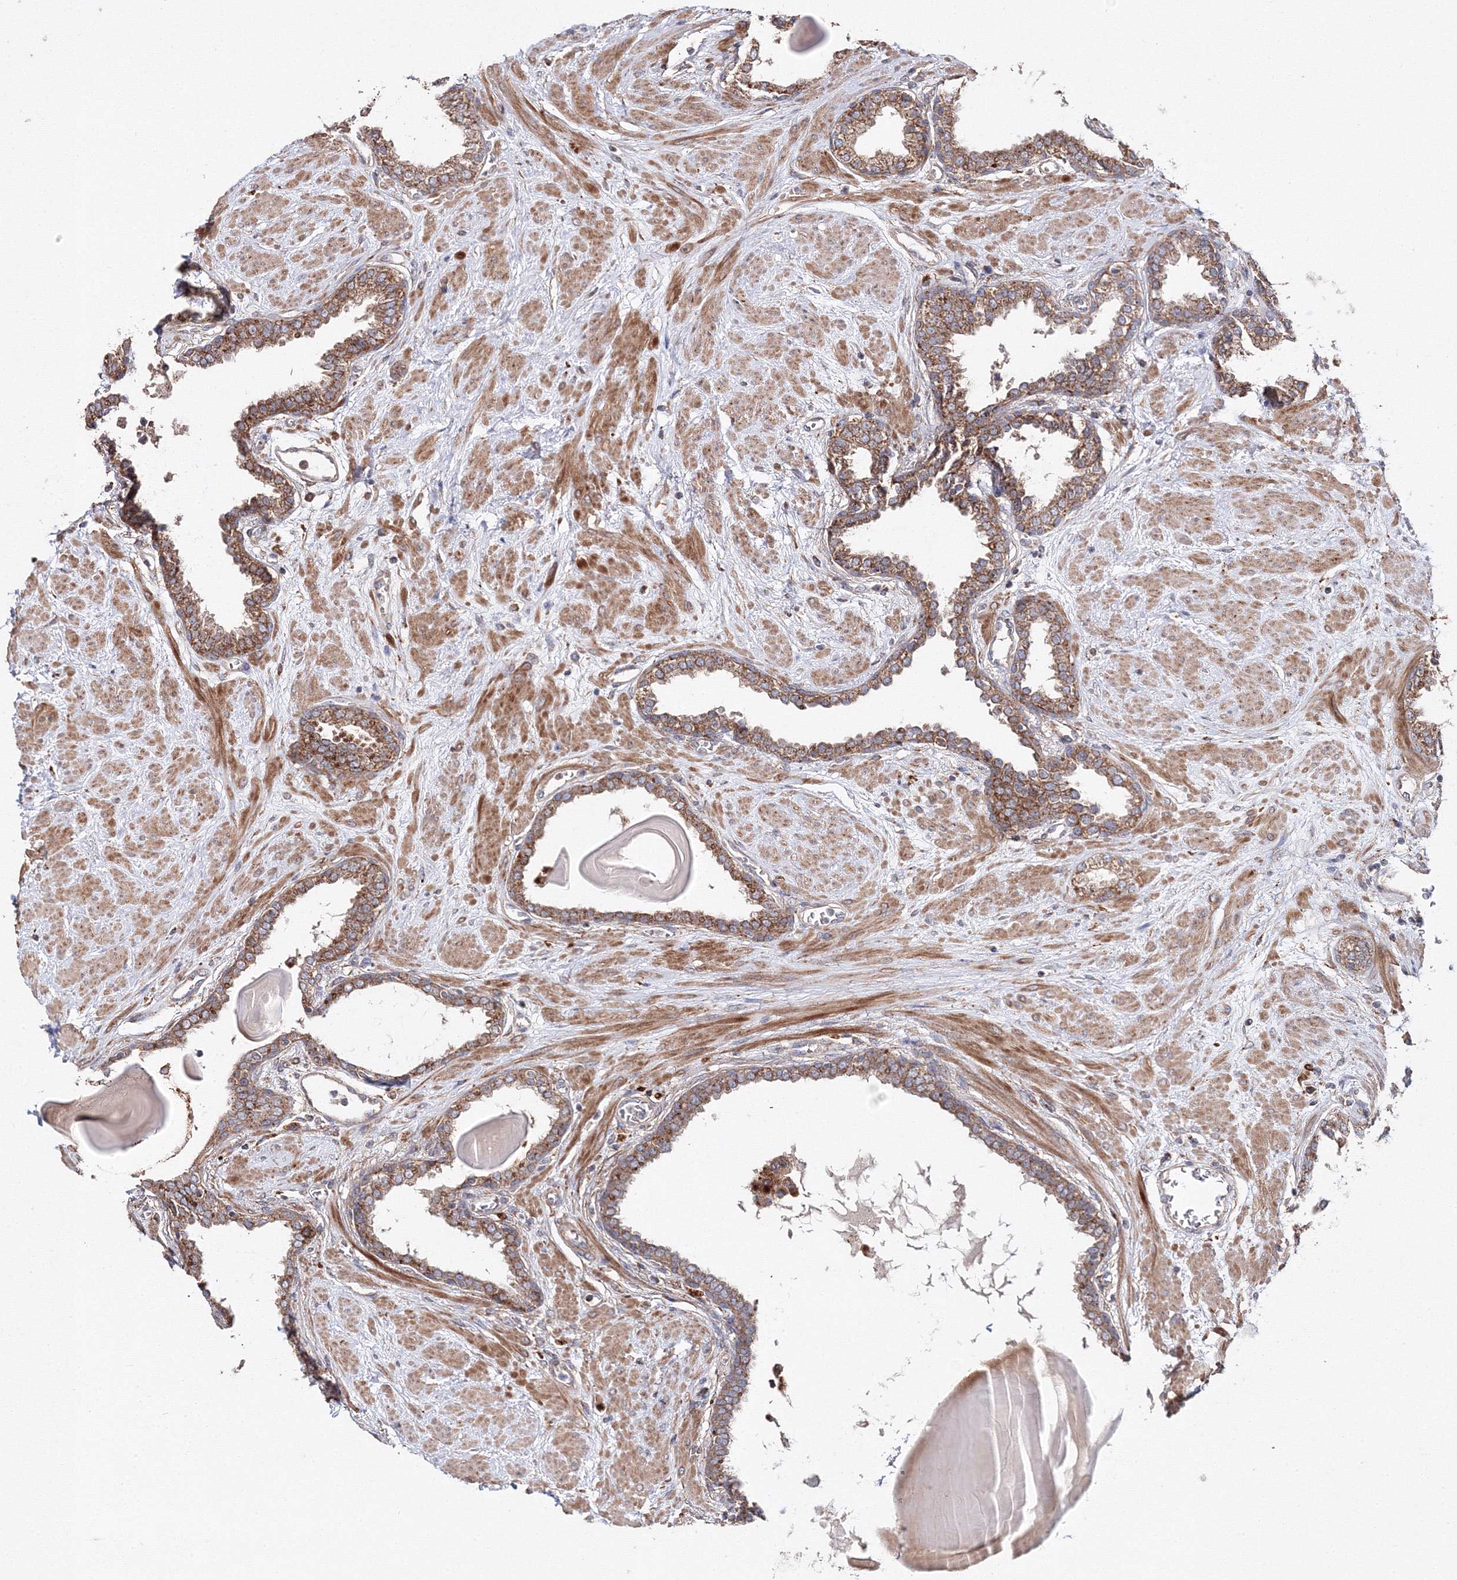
{"staining": {"intensity": "moderate", "quantity": ">75%", "location": "cytoplasmic/membranous"}, "tissue": "prostate", "cell_type": "Glandular cells", "image_type": "normal", "snomed": [{"axis": "morphology", "description": "Normal tissue, NOS"}, {"axis": "topography", "description": "Prostate"}], "caption": "About >75% of glandular cells in normal prostate display moderate cytoplasmic/membranous protein expression as visualized by brown immunohistochemical staining.", "gene": "DDO", "patient": {"sex": "male", "age": 51}}